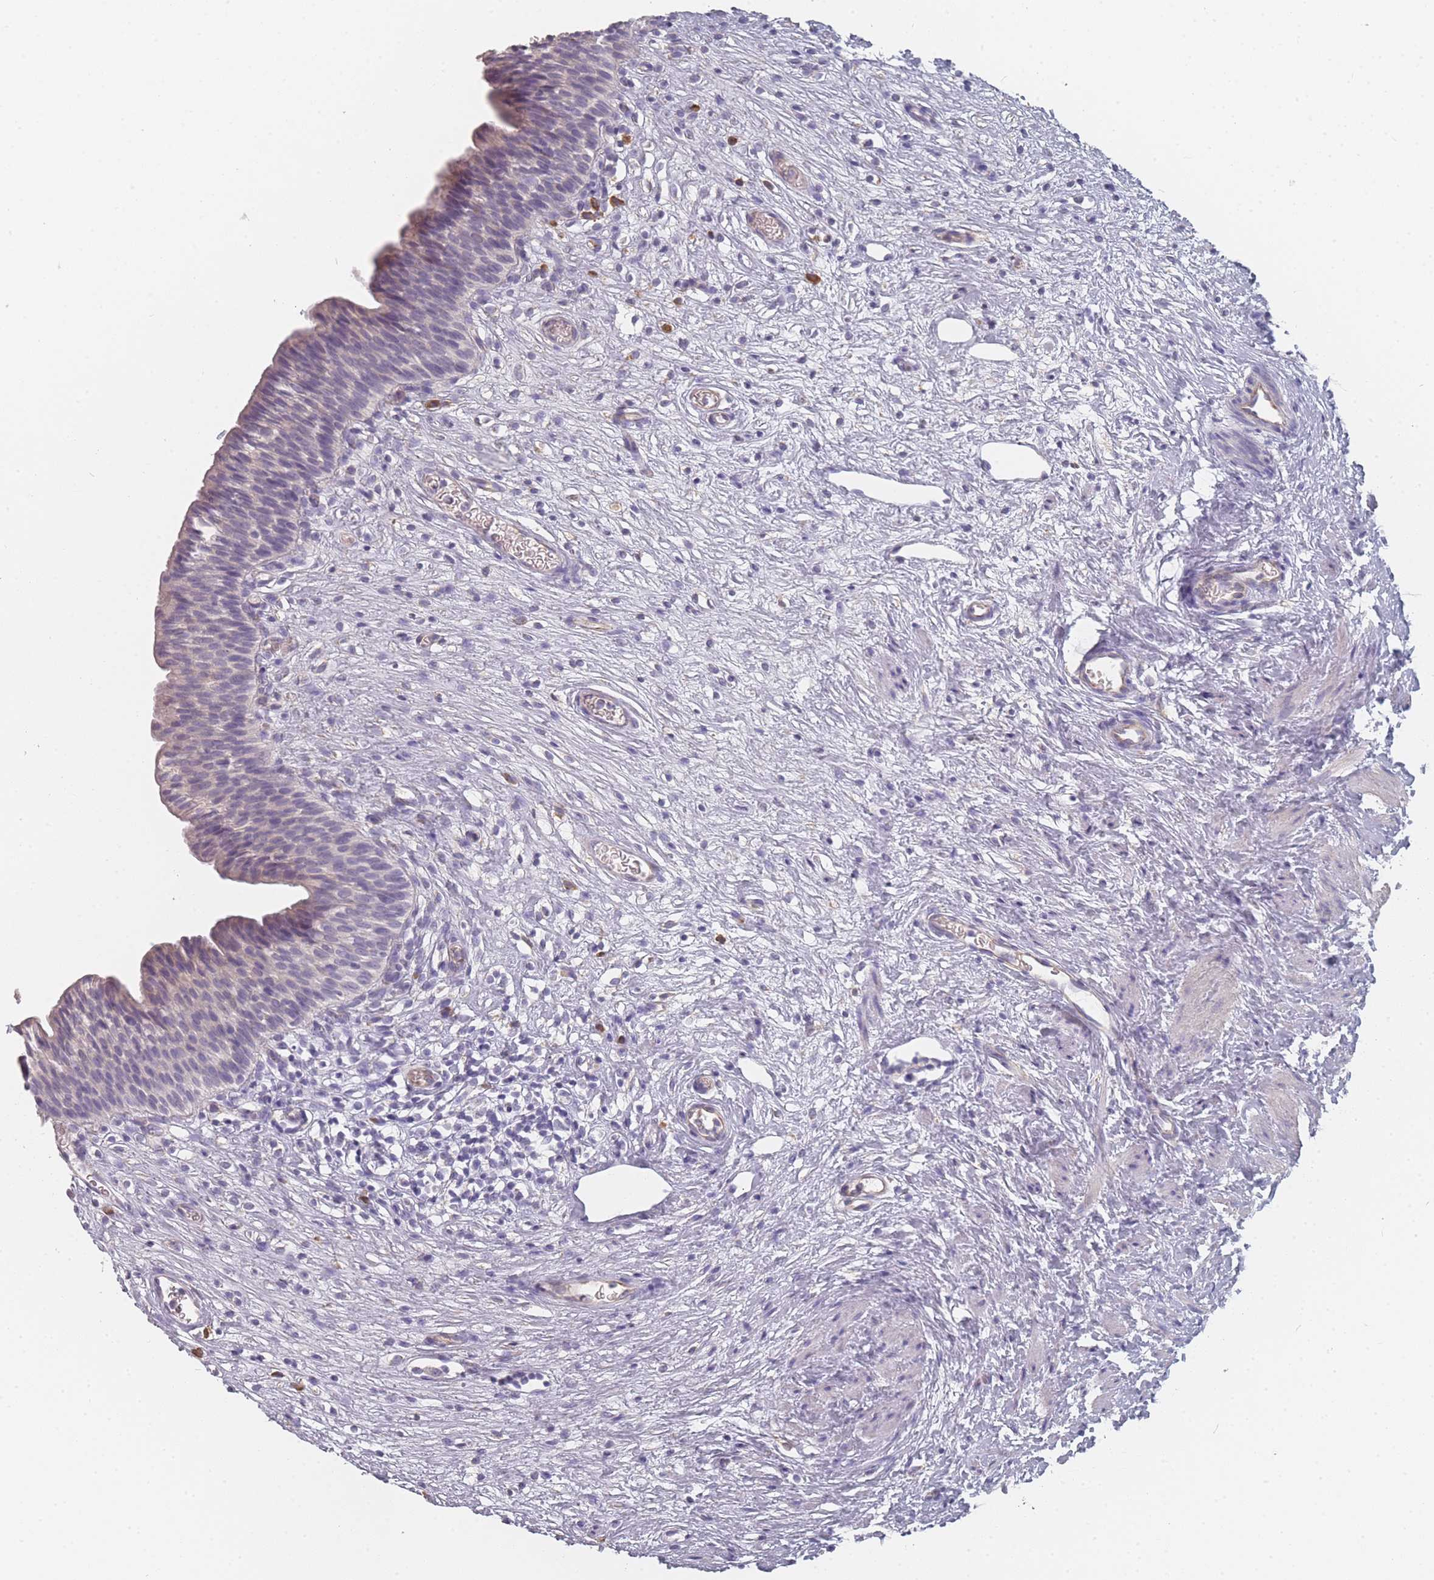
{"staining": {"intensity": "negative", "quantity": "none", "location": "none"}, "tissue": "urinary bladder", "cell_type": "Urothelial cells", "image_type": "normal", "snomed": [{"axis": "morphology", "description": "Transitional cell carcinoma in-situ"}, {"axis": "topography", "description": "Urinary bladder"}], "caption": "DAB (3,3'-diaminobenzidine) immunohistochemical staining of normal urinary bladder shows no significant staining in urothelial cells.", "gene": "SLC35E4", "patient": {"sex": "male", "age": 74}}